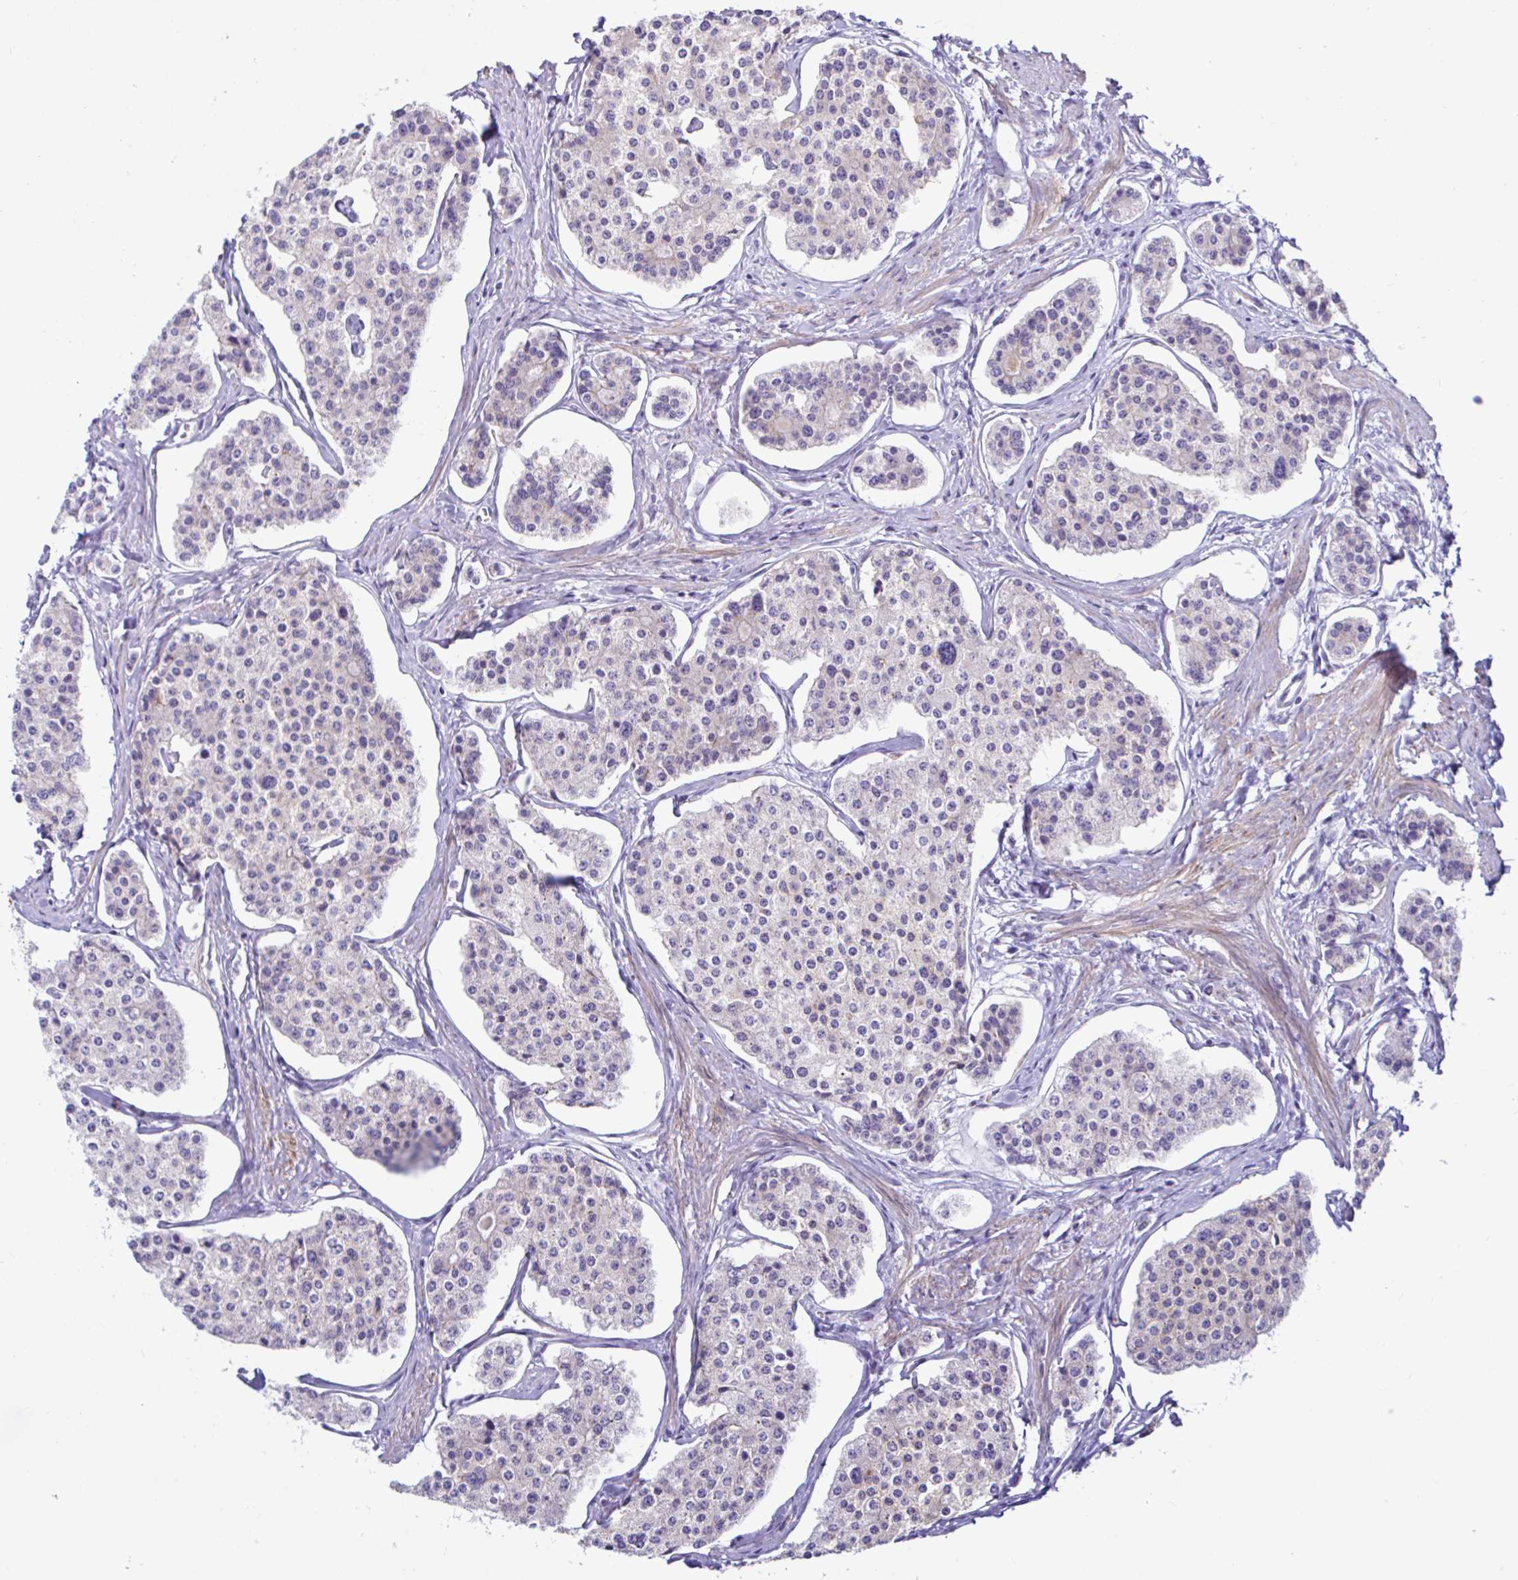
{"staining": {"intensity": "negative", "quantity": "none", "location": "none"}, "tissue": "carcinoid", "cell_type": "Tumor cells", "image_type": "cancer", "snomed": [{"axis": "morphology", "description": "Carcinoid, malignant, NOS"}, {"axis": "topography", "description": "Small intestine"}], "caption": "This is an immunohistochemistry micrograph of carcinoid (malignant). There is no positivity in tumor cells.", "gene": "NBPF3", "patient": {"sex": "female", "age": 65}}